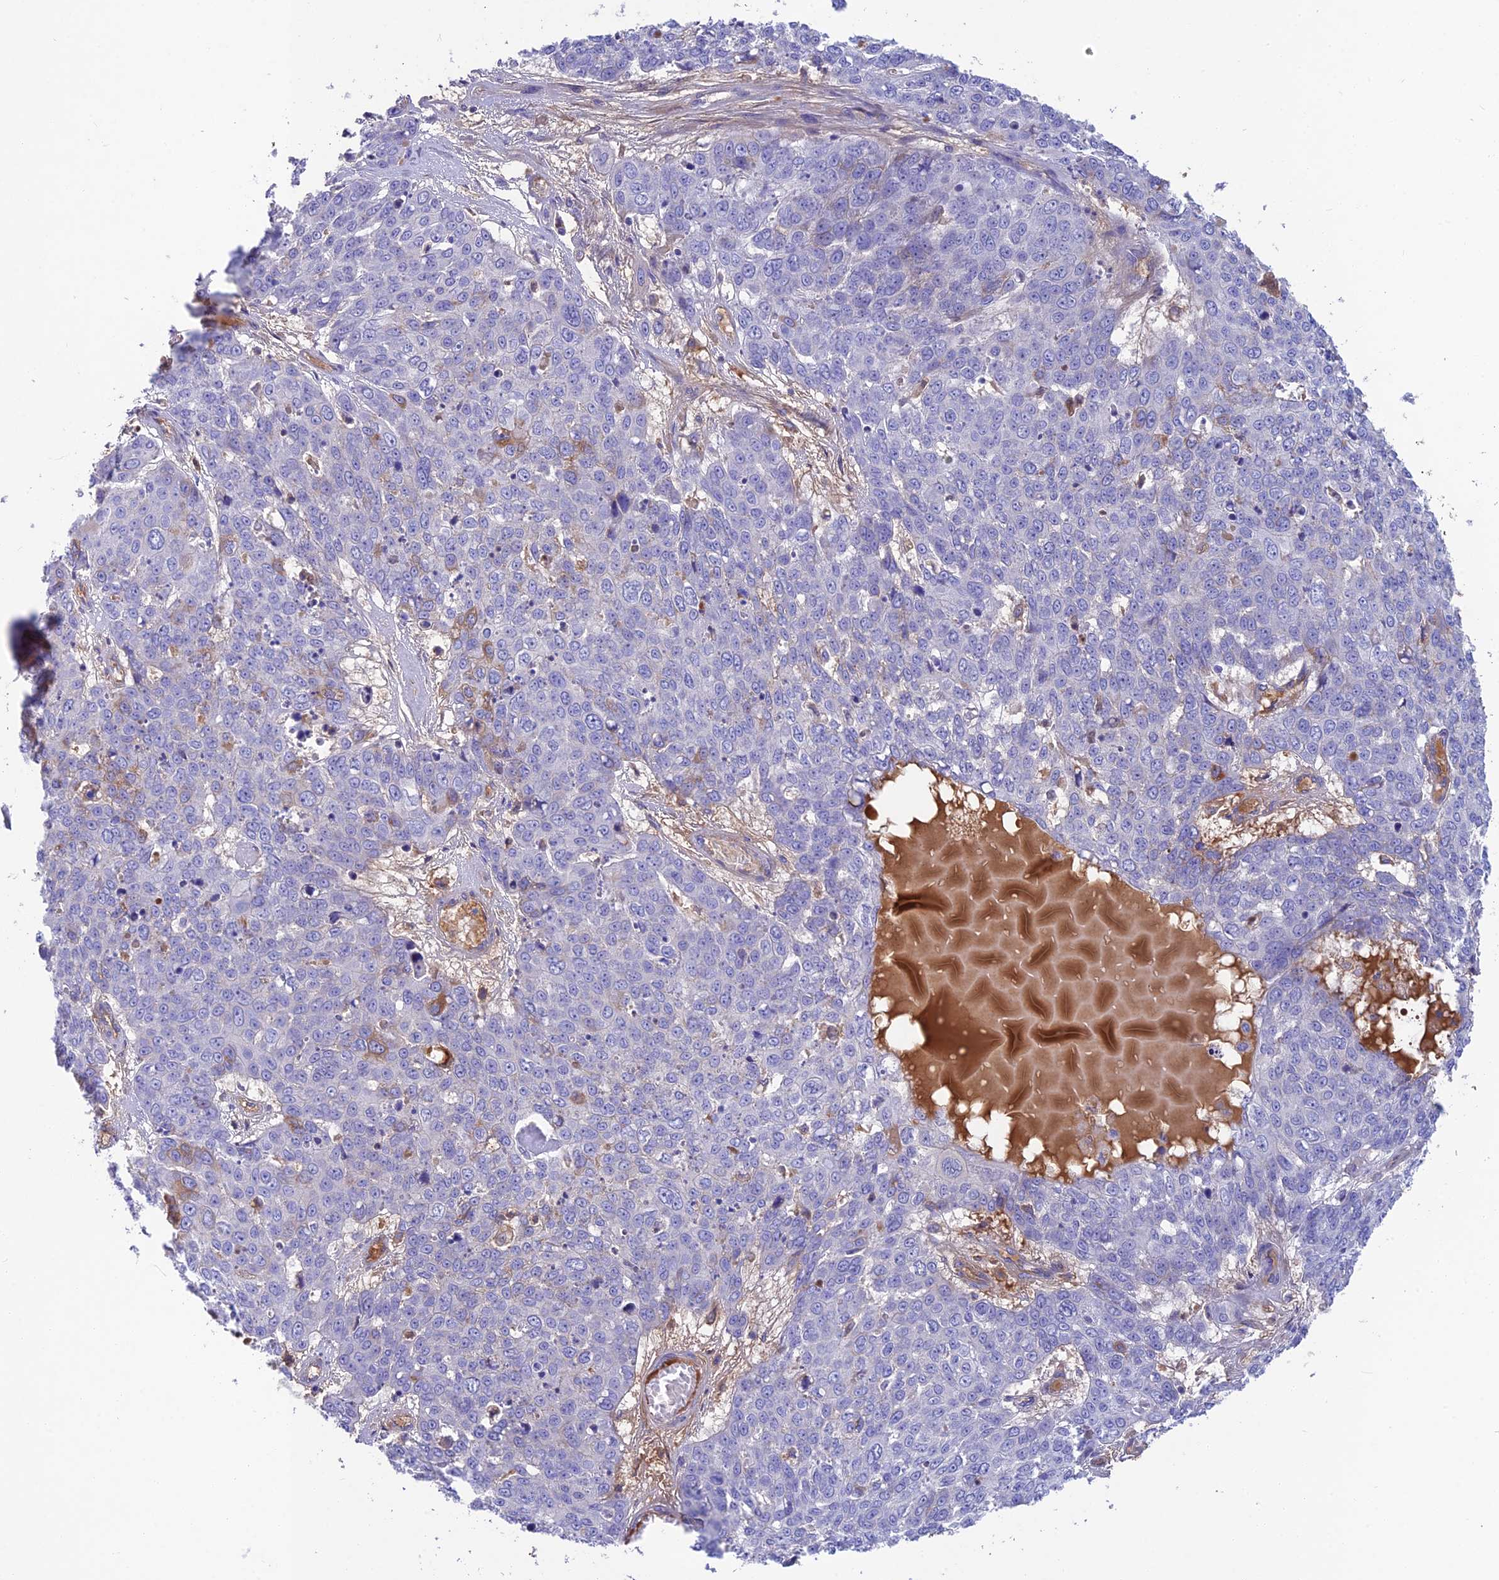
{"staining": {"intensity": "negative", "quantity": "none", "location": "none"}, "tissue": "skin cancer", "cell_type": "Tumor cells", "image_type": "cancer", "snomed": [{"axis": "morphology", "description": "Squamous cell carcinoma, NOS"}, {"axis": "topography", "description": "Skin"}], "caption": "The immunohistochemistry (IHC) micrograph has no significant positivity in tumor cells of skin cancer tissue.", "gene": "SNAP91", "patient": {"sex": "male", "age": 71}}